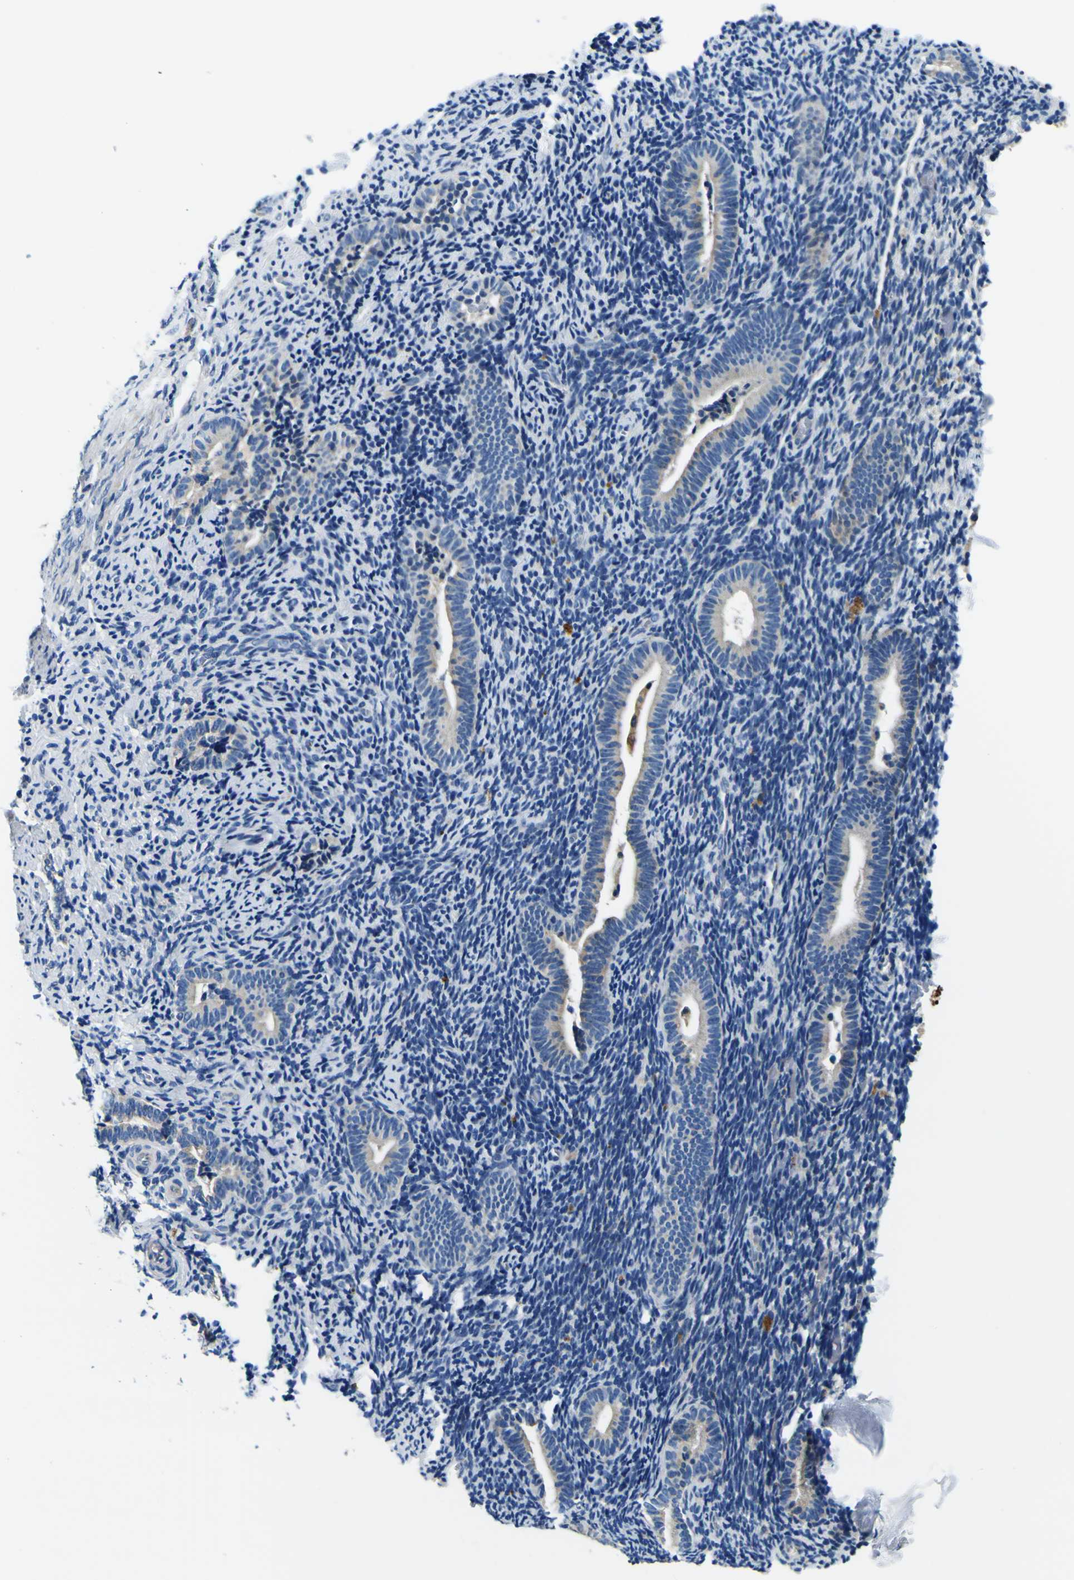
{"staining": {"intensity": "negative", "quantity": "none", "location": "none"}, "tissue": "endometrium", "cell_type": "Cells in endometrial stroma", "image_type": "normal", "snomed": [{"axis": "morphology", "description": "Normal tissue, NOS"}, {"axis": "topography", "description": "Endometrium"}], "caption": "Immunohistochemistry (IHC) micrograph of normal endometrium: endometrium stained with DAB (3,3'-diaminobenzidine) shows no significant protein positivity in cells in endometrial stroma.", "gene": "CLSTN1", "patient": {"sex": "female", "age": 51}}